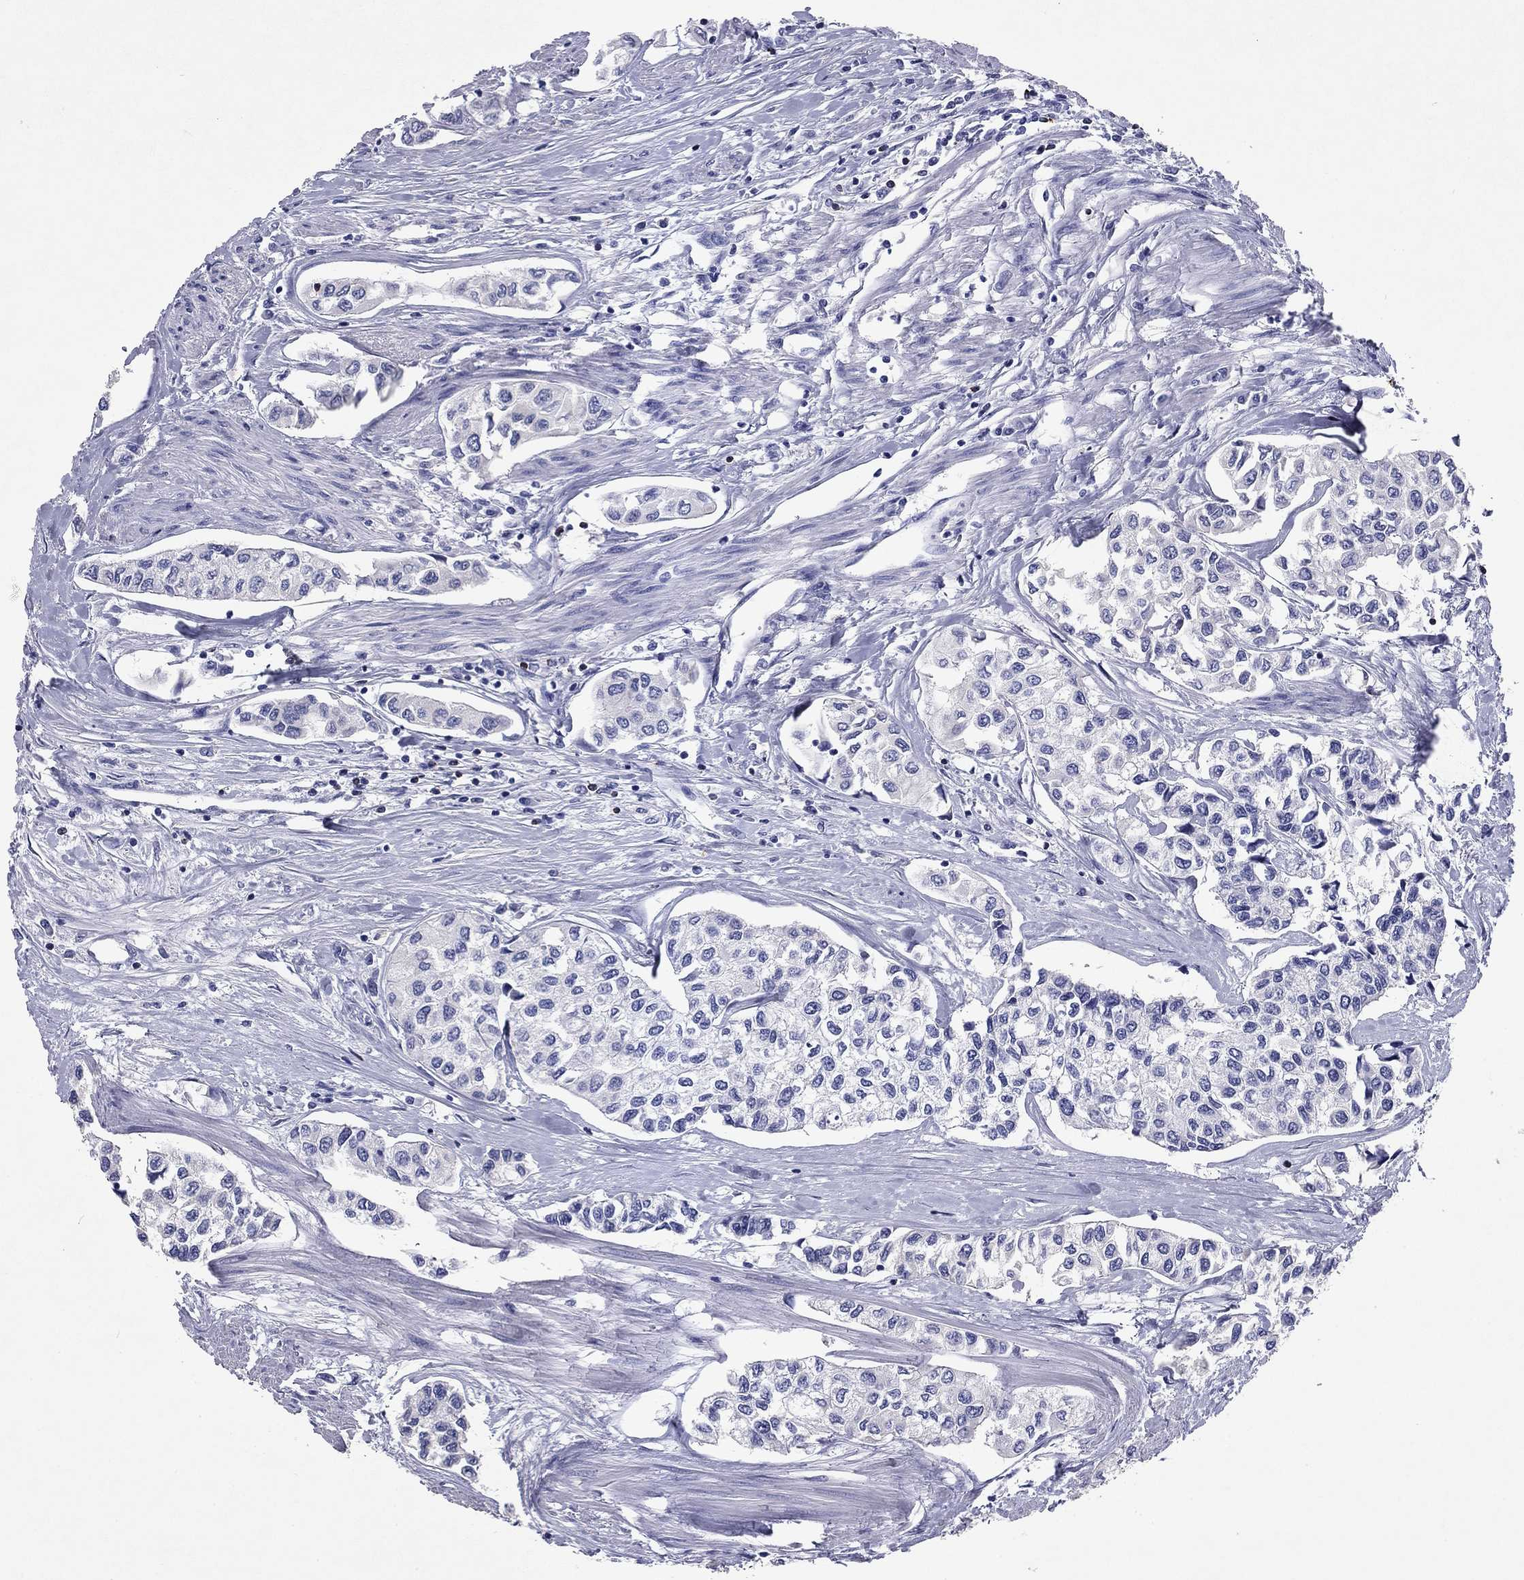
{"staining": {"intensity": "negative", "quantity": "none", "location": "none"}, "tissue": "urothelial cancer", "cell_type": "Tumor cells", "image_type": "cancer", "snomed": [{"axis": "morphology", "description": "Urothelial carcinoma, High grade"}, {"axis": "topography", "description": "Urinary bladder"}], "caption": "Histopathology image shows no protein positivity in tumor cells of urothelial cancer tissue.", "gene": "GZMK", "patient": {"sex": "male", "age": 73}}